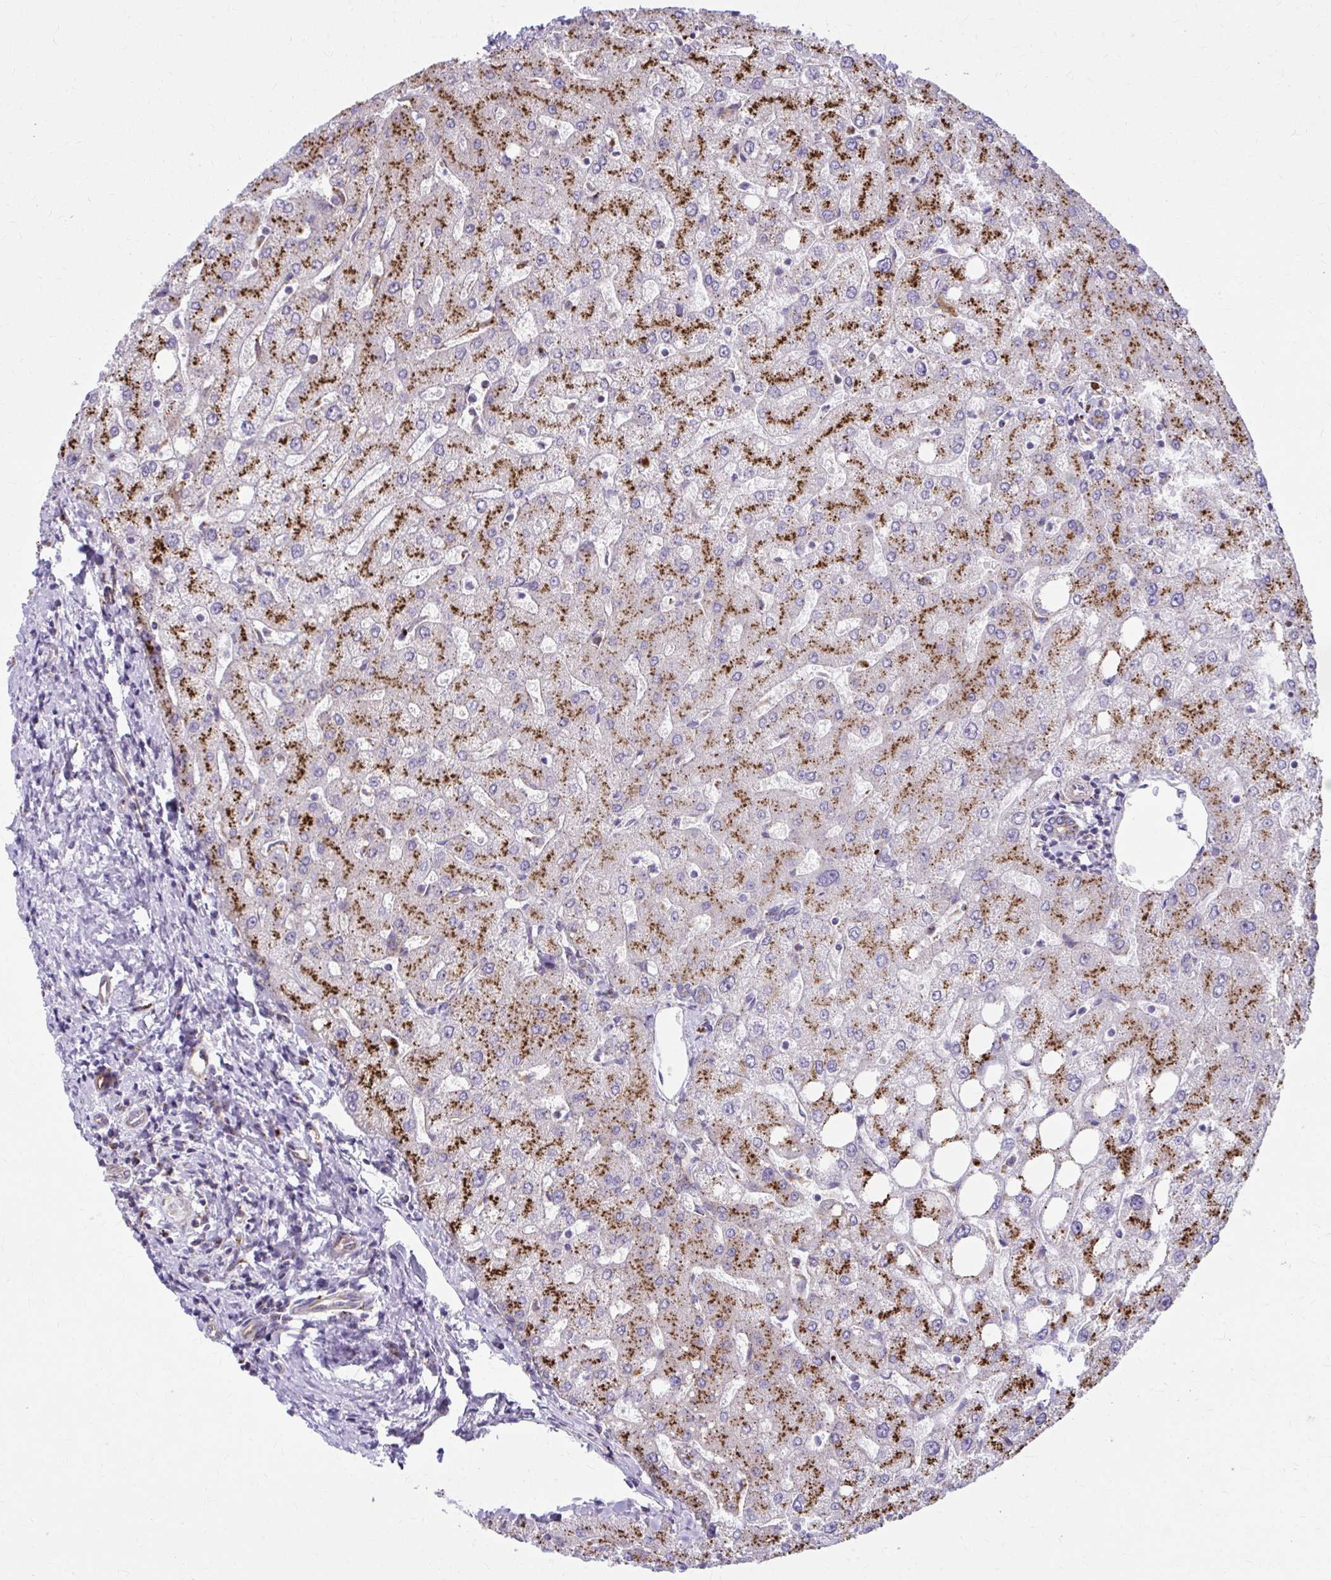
{"staining": {"intensity": "moderate", "quantity": ">75%", "location": "cytoplasmic/membranous"}, "tissue": "liver", "cell_type": "Cholangiocytes", "image_type": "normal", "snomed": [{"axis": "morphology", "description": "Normal tissue, NOS"}, {"axis": "topography", "description": "Liver"}], "caption": "The immunohistochemical stain shows moderate cytoplasmic/membranous expression in cholangiocytes of unremarkable liver.", "gene": "LRRC4B", "patient": {"sex": "female", "age": 54}}